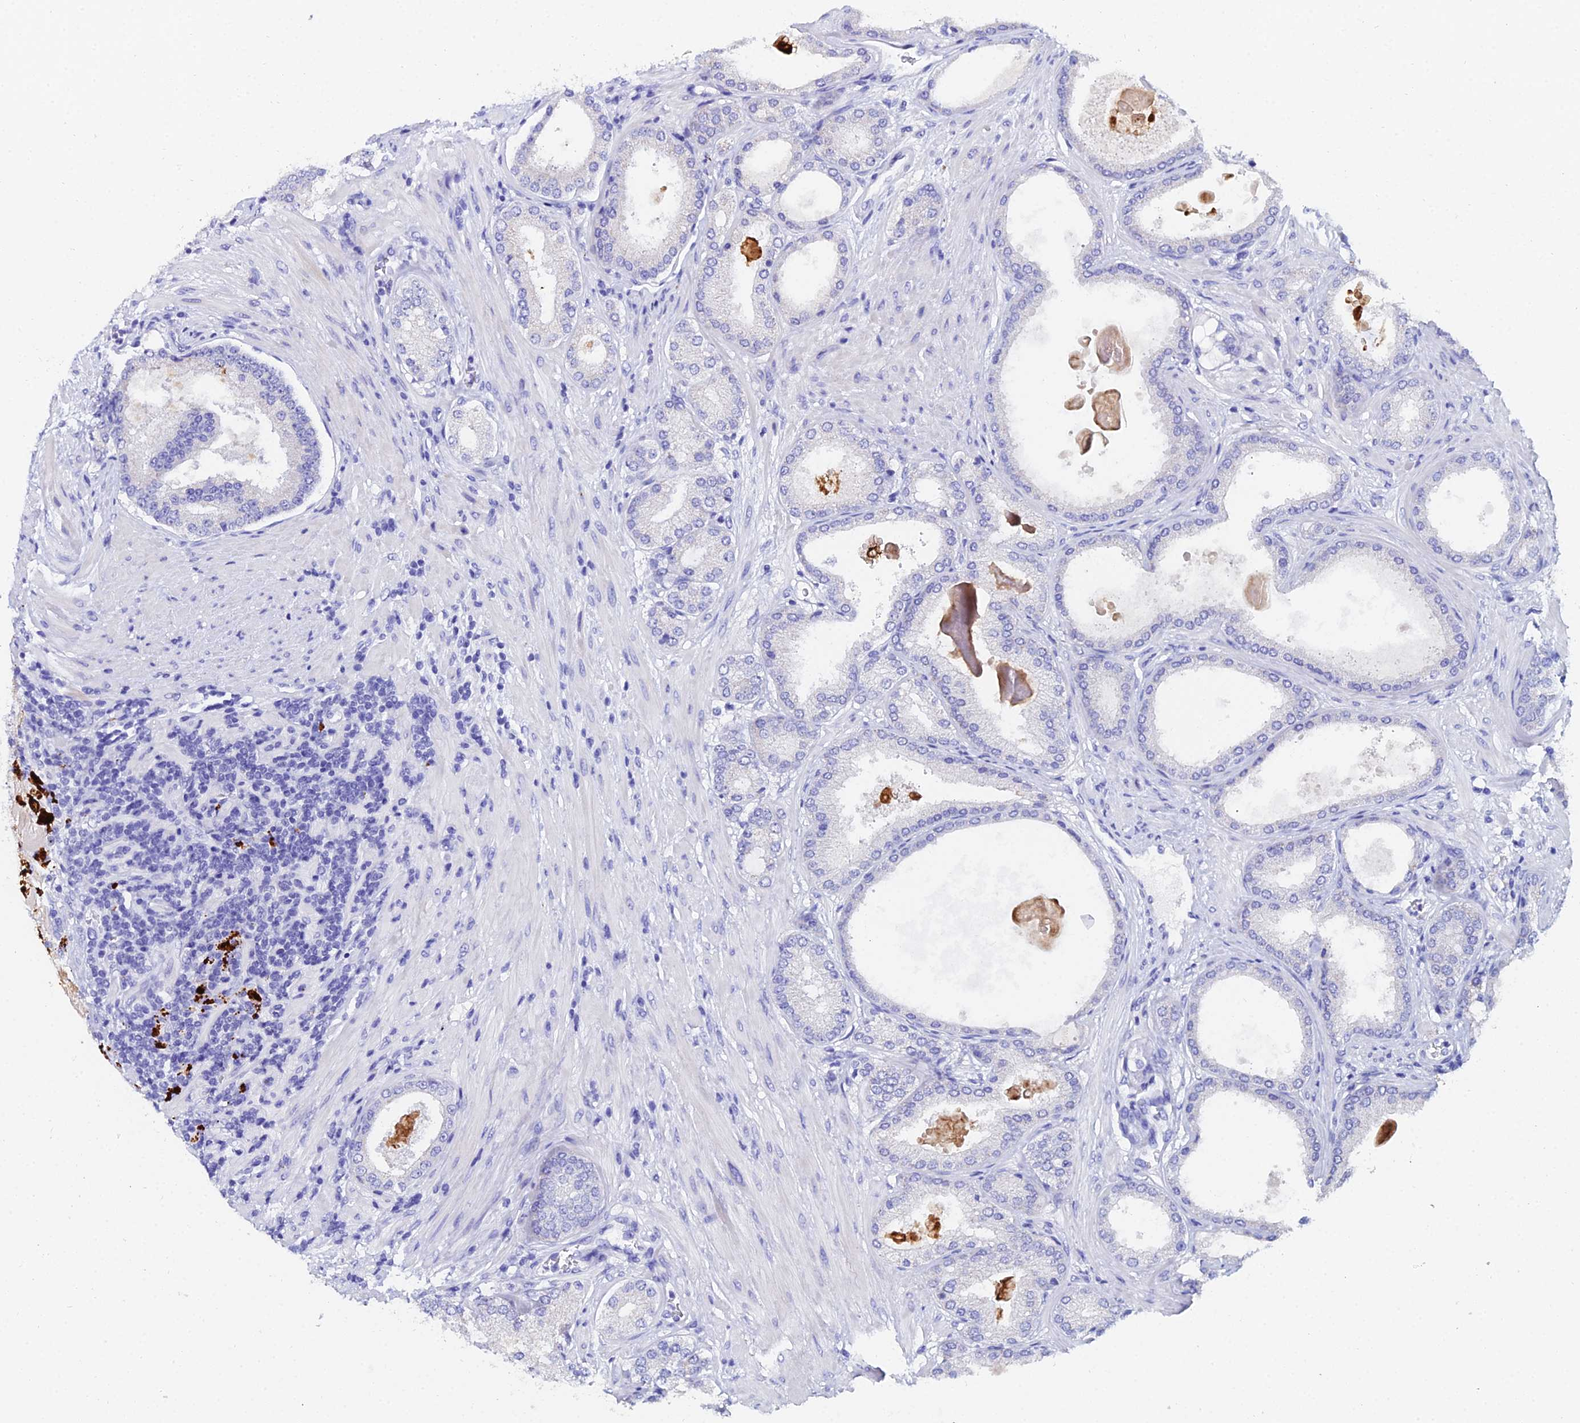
{"staining": {"intensity": "negative", "quantity": "none", "location": "none"}, "tissue": "prostate cancer", "cell_type": "Tumor cells", "image_type": "cancer", "snomed": [{"axis": "morphology", "description": "Adenocarcinoma, Low grade"}, {"axis": "topography", "description": "Prostate"}], "caption": "A micrograph of prostate low-grade adenocarcinoma stained for a protein exhibits no brown staining in tumor cells.", "gene": "ESRRG", "patient": {"sex": "male", "age": 59}}